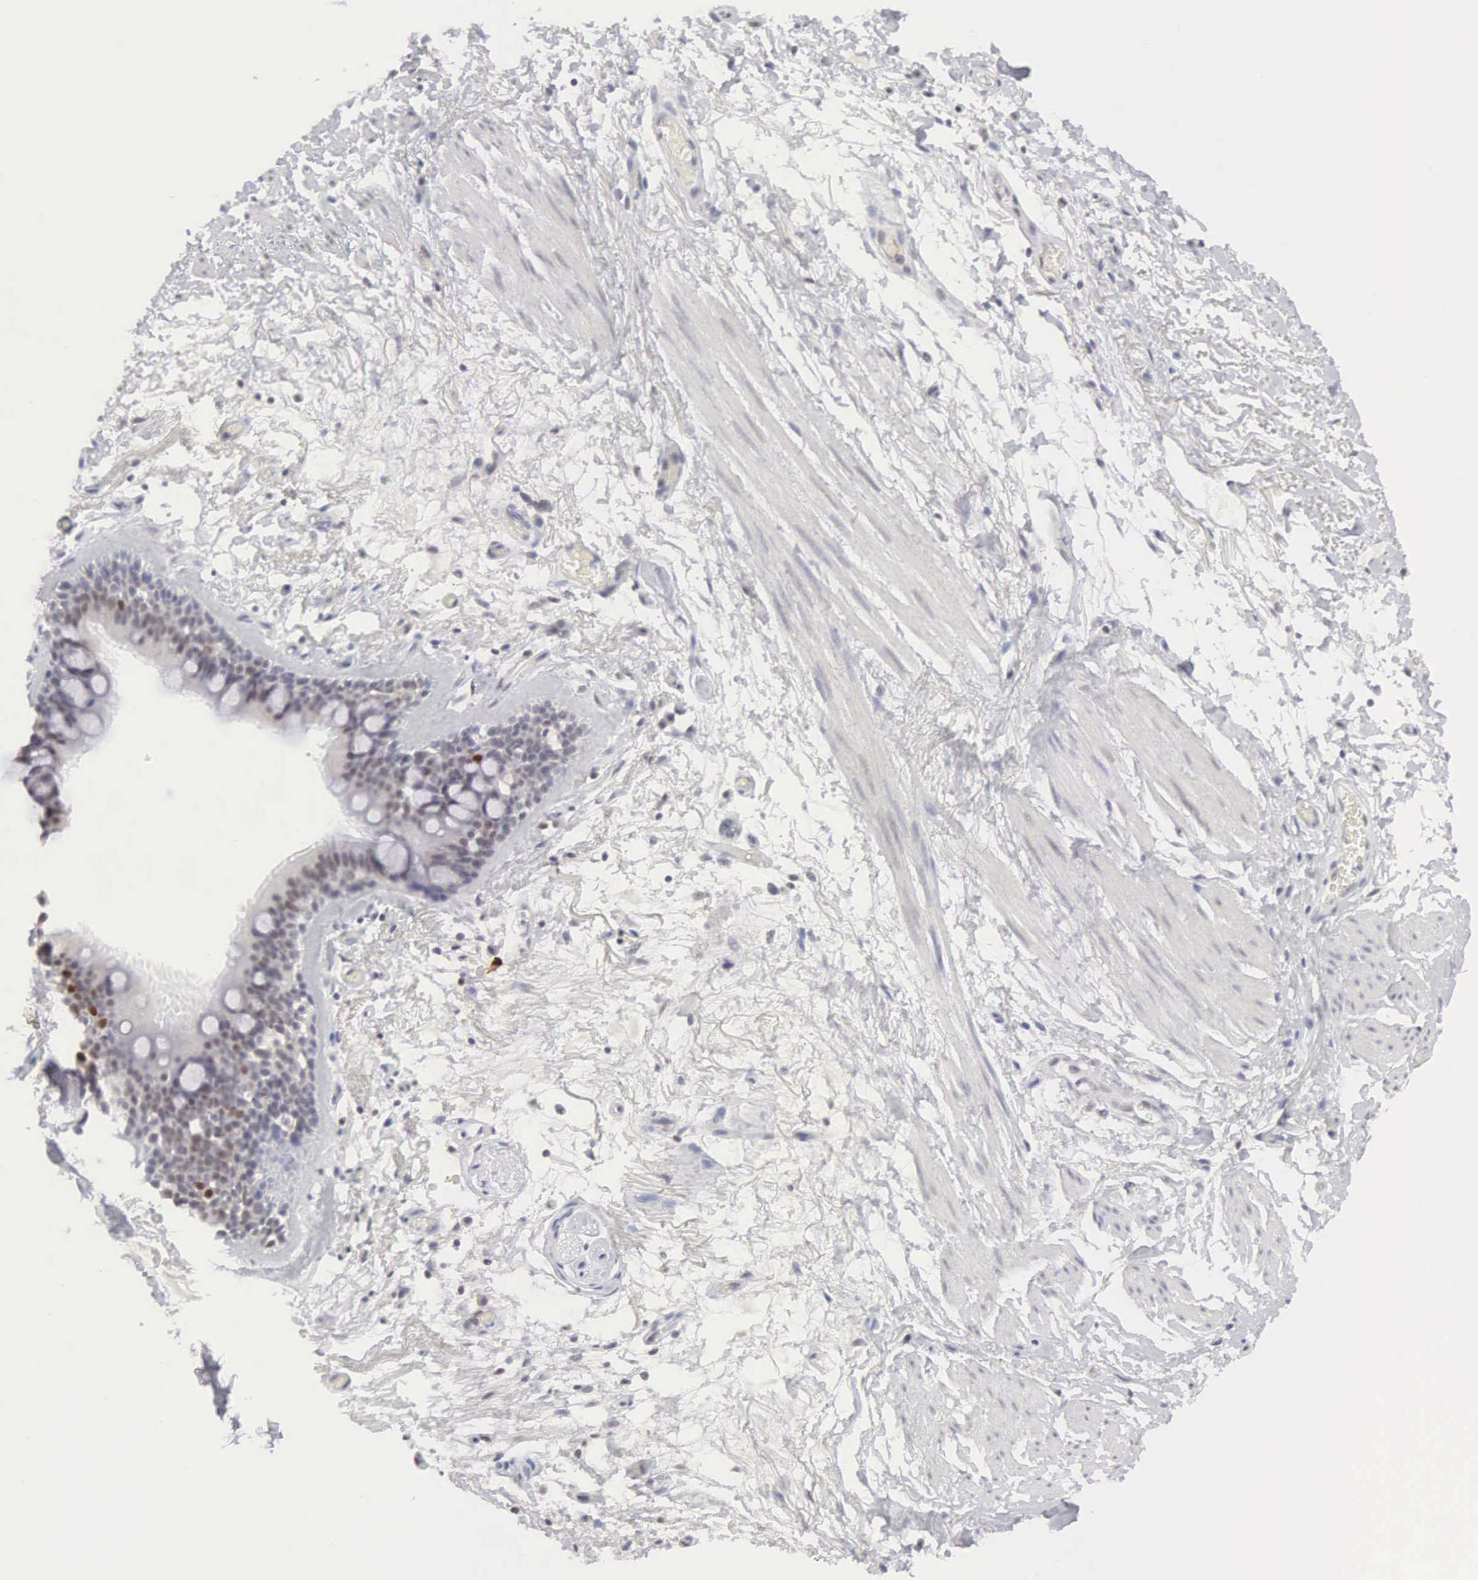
{"staining": {"intensity": "moderate", "quantity": "25%-75%", "location": "nuclear"}, "tissue": "bronchus", "cell_type": "Respiratory epithelial cells", "image_type": "normal", "snomed": [{"axis": "morphology", "description": "Normal tissue, NOS"}, {"axis": "topography", "description": "Cartilage tissue"}], "caption": "Immunohistochemistry (IHC) photomicrograph of benign bronchus: human bronchus stained using immunohistochemistry shows medium levels of moderate protein expression localized specifically in the nuclear of respiratory epithelial cells, appearing as a nuclear brown color.", "gene": "MNAT1", "patient": {"sex": "female", "age": 63}}